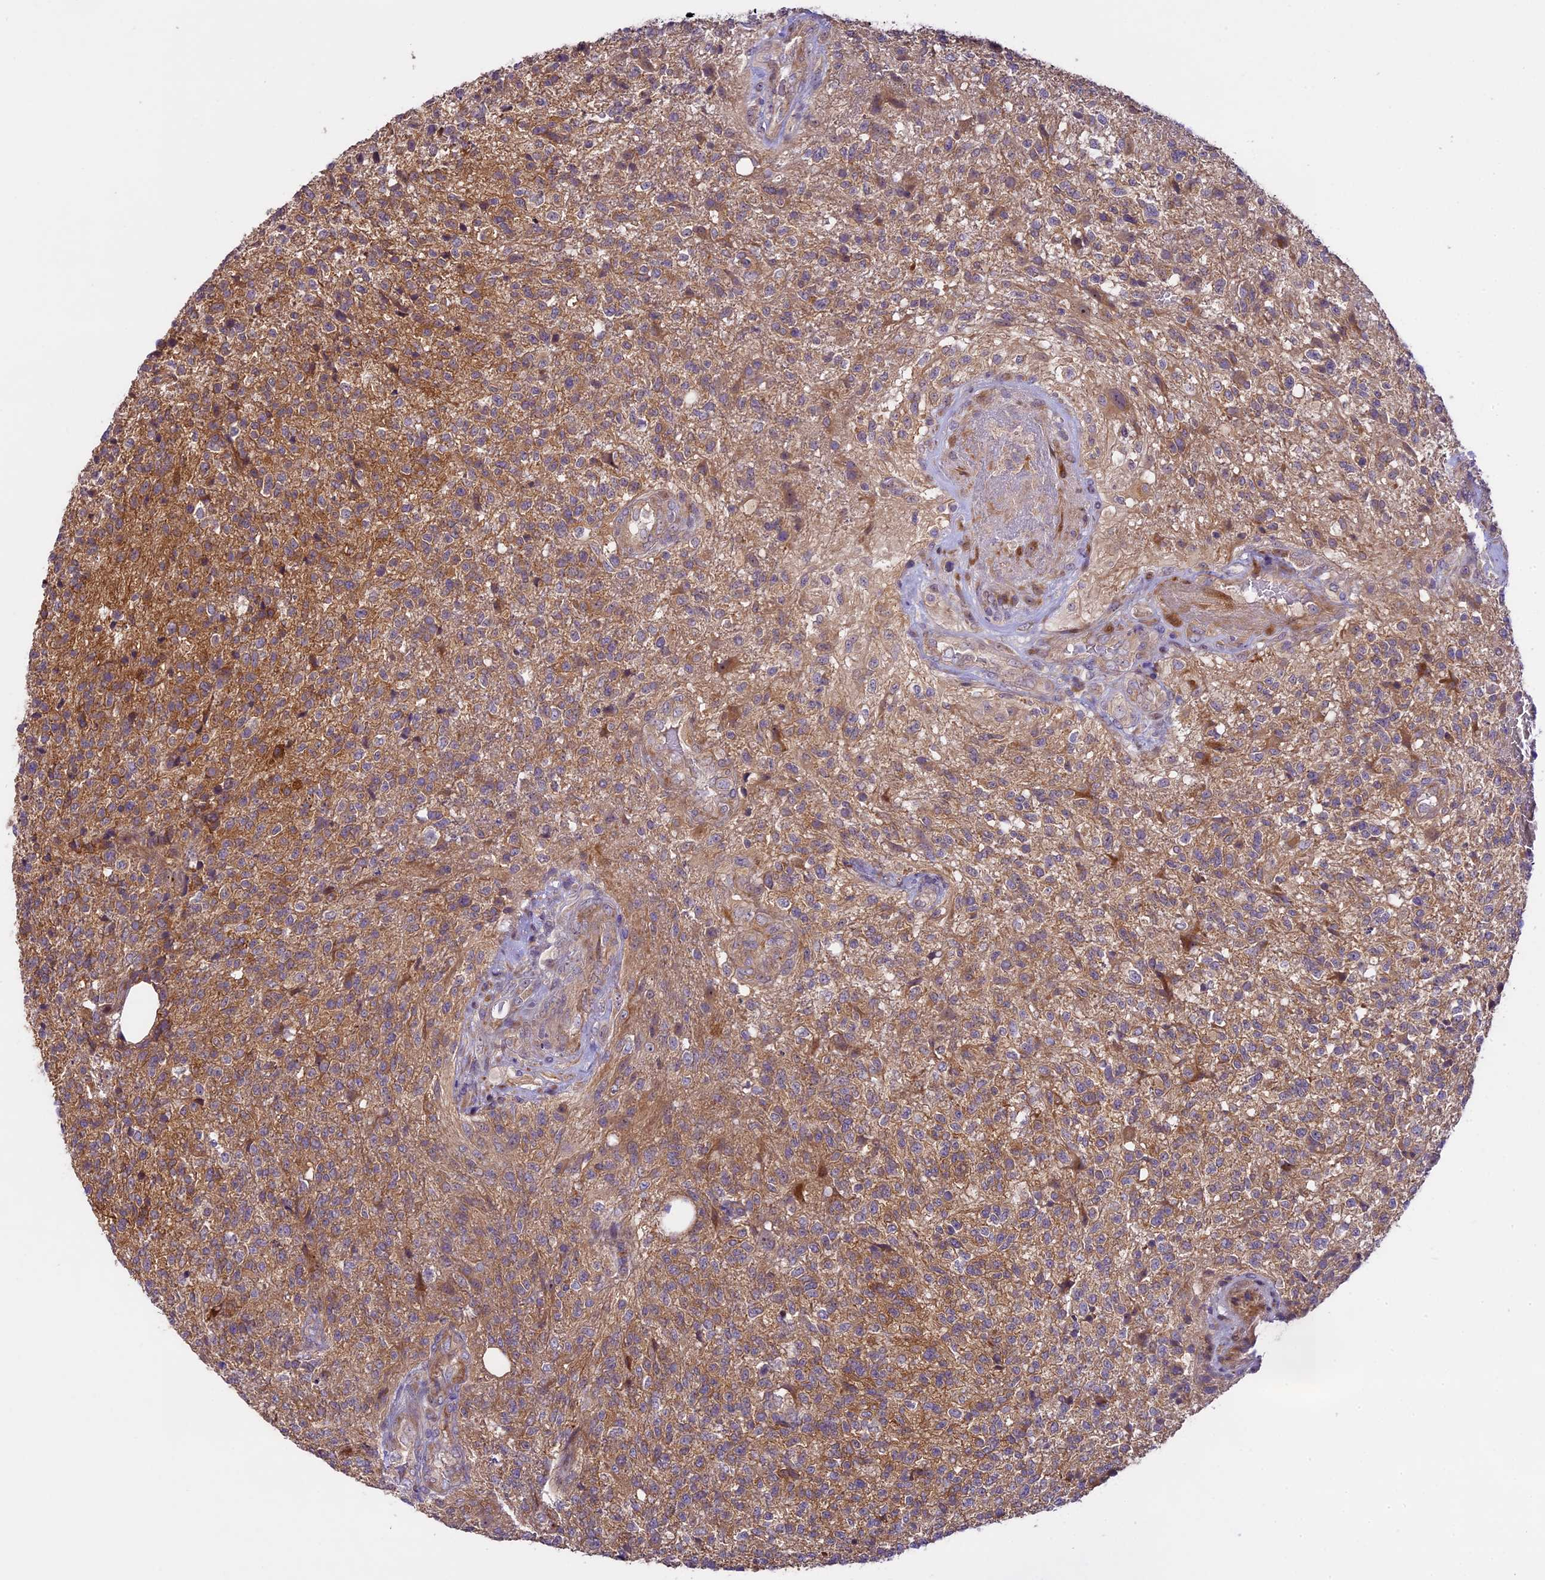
{"staining": {"intensity": "weak", "quantity": "25%-75%", "location": "cytoplasmic/membranous"}, "tissue": "glioma", "cell_type": "Tumor cells", "image_type": "cancer", "snomed": [{"axis": "morphology", "description": "Glioma, malignant, High grade"}, {"axis": "topography", "description": "Brain"}], "caption": "Immunohistochemical staining of human high-grade glioma (malignant) displays low levels of weak cytoplasmic/membranous protein expression in approximately 25%-75% of tumor cells. The staining was performed using DAB (3,3'-diaminobenzidine), with brown indicating positive protein expression. Nuclei are stained blue with hematoxylin.", "gene": "SPIRE1", "patient": {"sex": "male", "age": 56}}